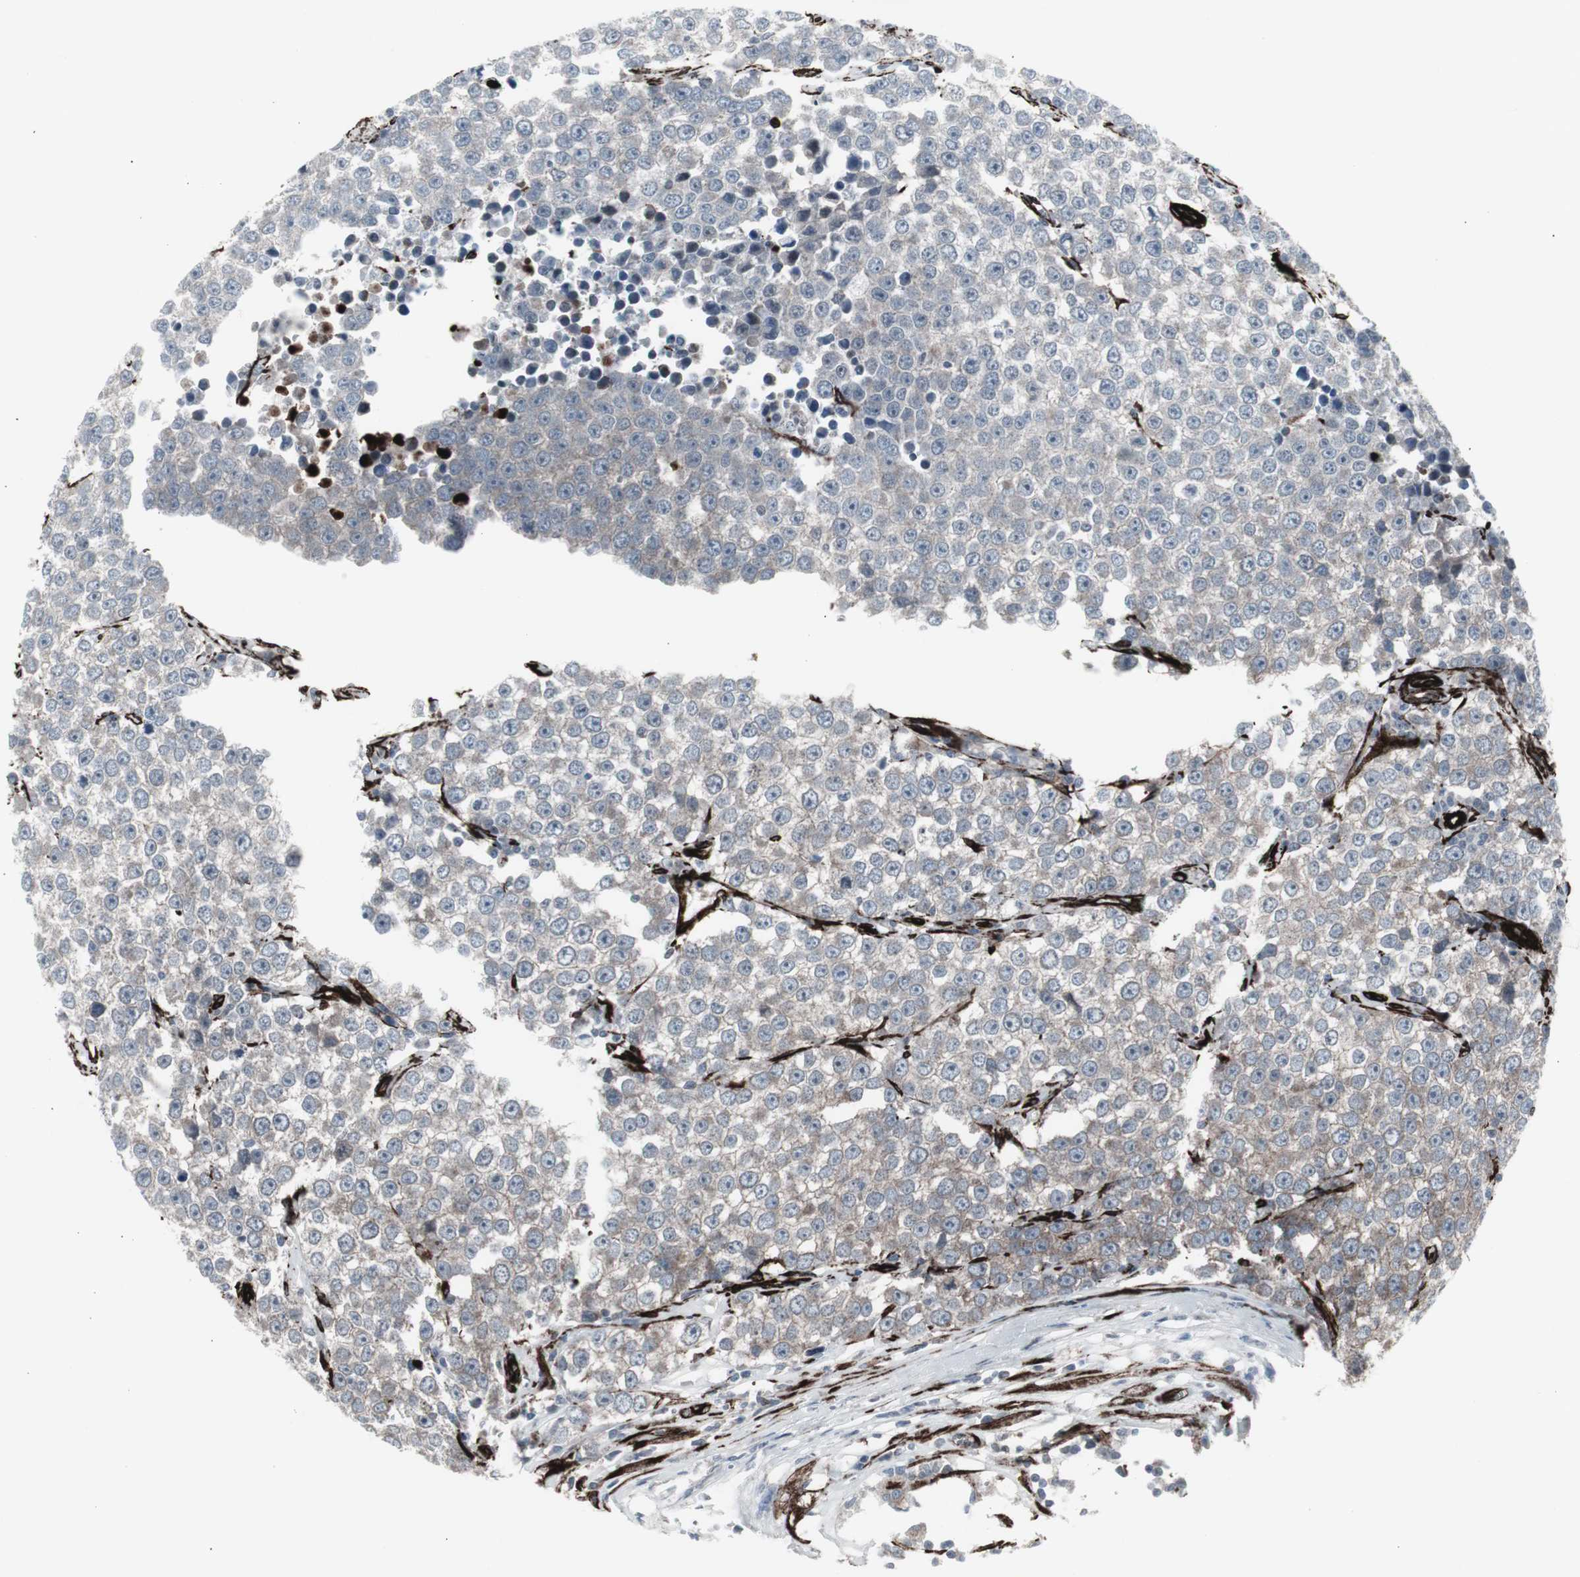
{"staining": {"intensity": "weak", "quantity": "<25%", "location": "cytoplasmic/membranous"}, "tissue": "testis cancer", "cell_type": "Tumor cells", "image_type": "cancer", "snomed": [{"axis": "morphology", "description": "Seminoma, NOS"}, {"axis": "morphology", "description": "Carcinoma, Embryonal, NOS"}, {"axis": "topography", "description": "Testis"}], "caption": "Human testis embryonal carcinoma stained for a protein using immunohistochemistry (IHC) exhibits no expression in tumor cells.", "gene": "PDGFA", "patient": {"sex": "male", "age": 52}}